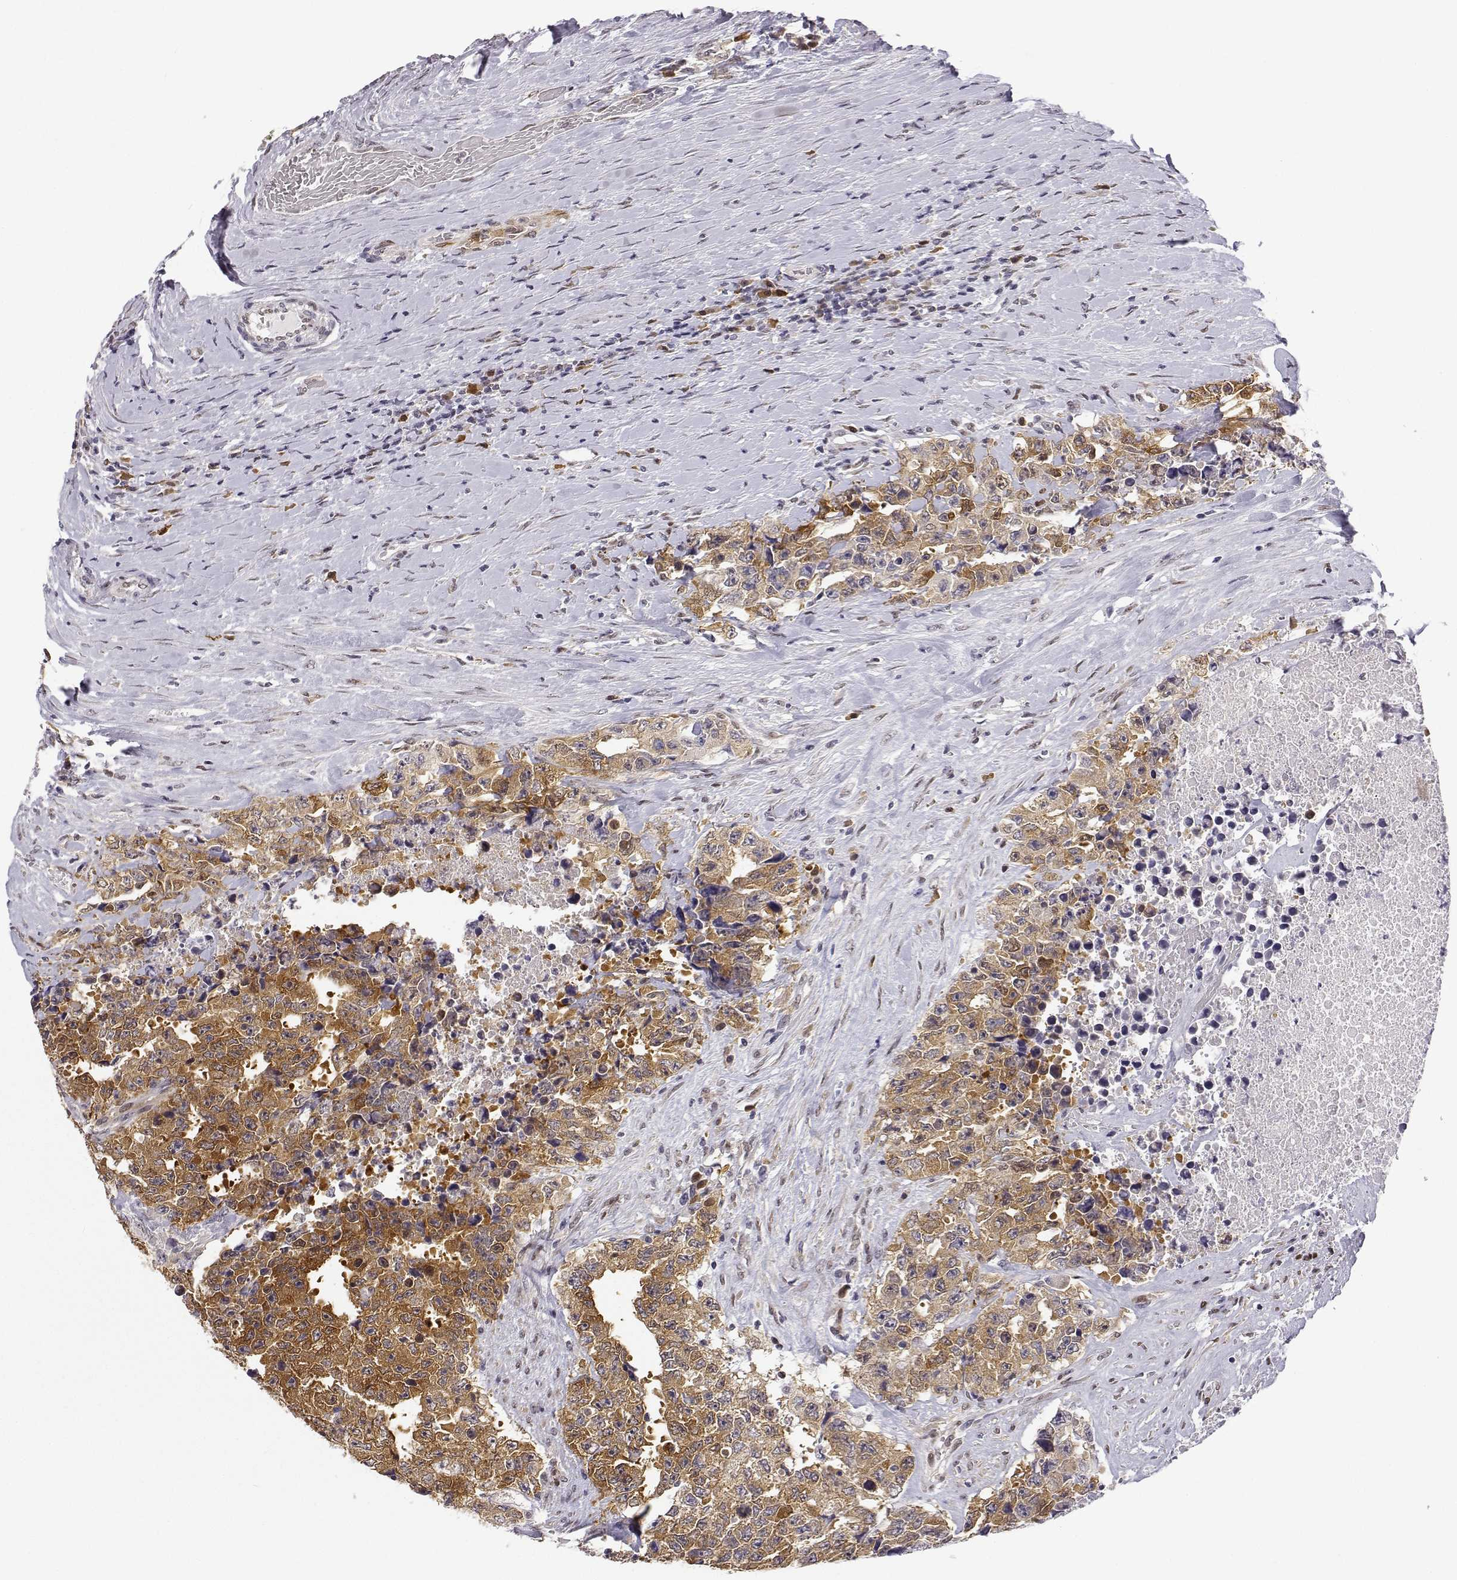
{"staining": {"intensity": "moderate", "quantity": ">75%", "location": "cytoplasmic/membranous"}, "tissue": "testis cancer", "cell_type": "Tumor cells", "image_type": "cancer", "snomed": [{"axis": "morphology", "description": "Carcinoma, Embryonal, NOS"}, {"axis": "topography", "description": "Testis"}], "caption": "Embryonal carcinoma (testis) tissue shows moderate cytoplasmic/membranous staining in about >75% of tumor cells, visualized by immunohistochemistry.", "gene": "PHGDH", "patient": {"sex": "male", "age": 24}}